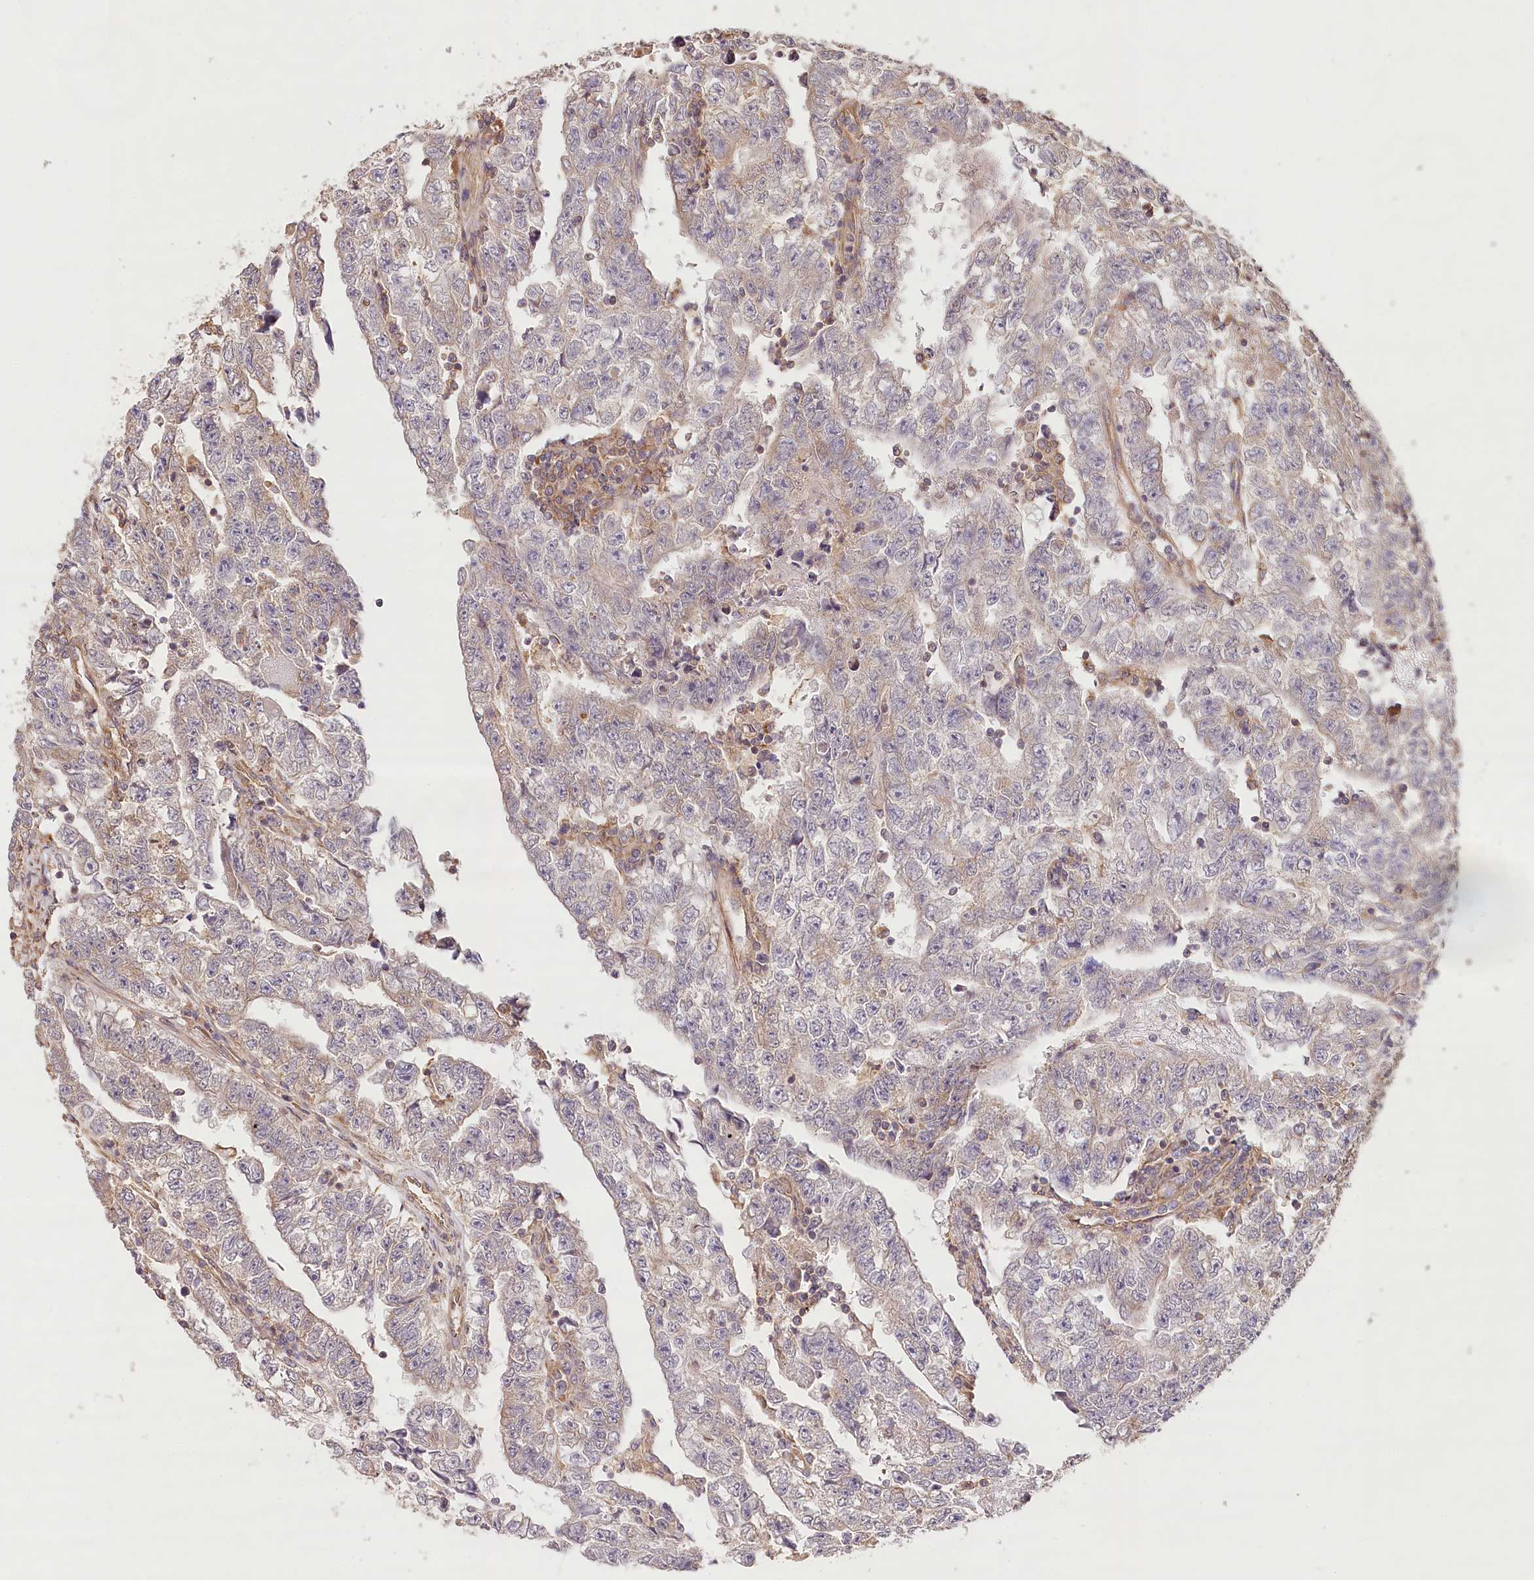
{"staining": {"intensity": "negative", "quantity": "none", "location": "none"}, "tissue": "testis cancer", "cell_type": "Tumor cells", "image_type": "cancer", "snomed": [{"axis": "morphology", "description": "Carcinoma, Embryonal, NOS"}, {"axis": "topography", "description": "Testis"}], "caption": "Histopathology image shows no significant protein staining in tumor cells of testis cancer.", "gene": "LSS", "patient": {"sex": "male", "age": 25}}